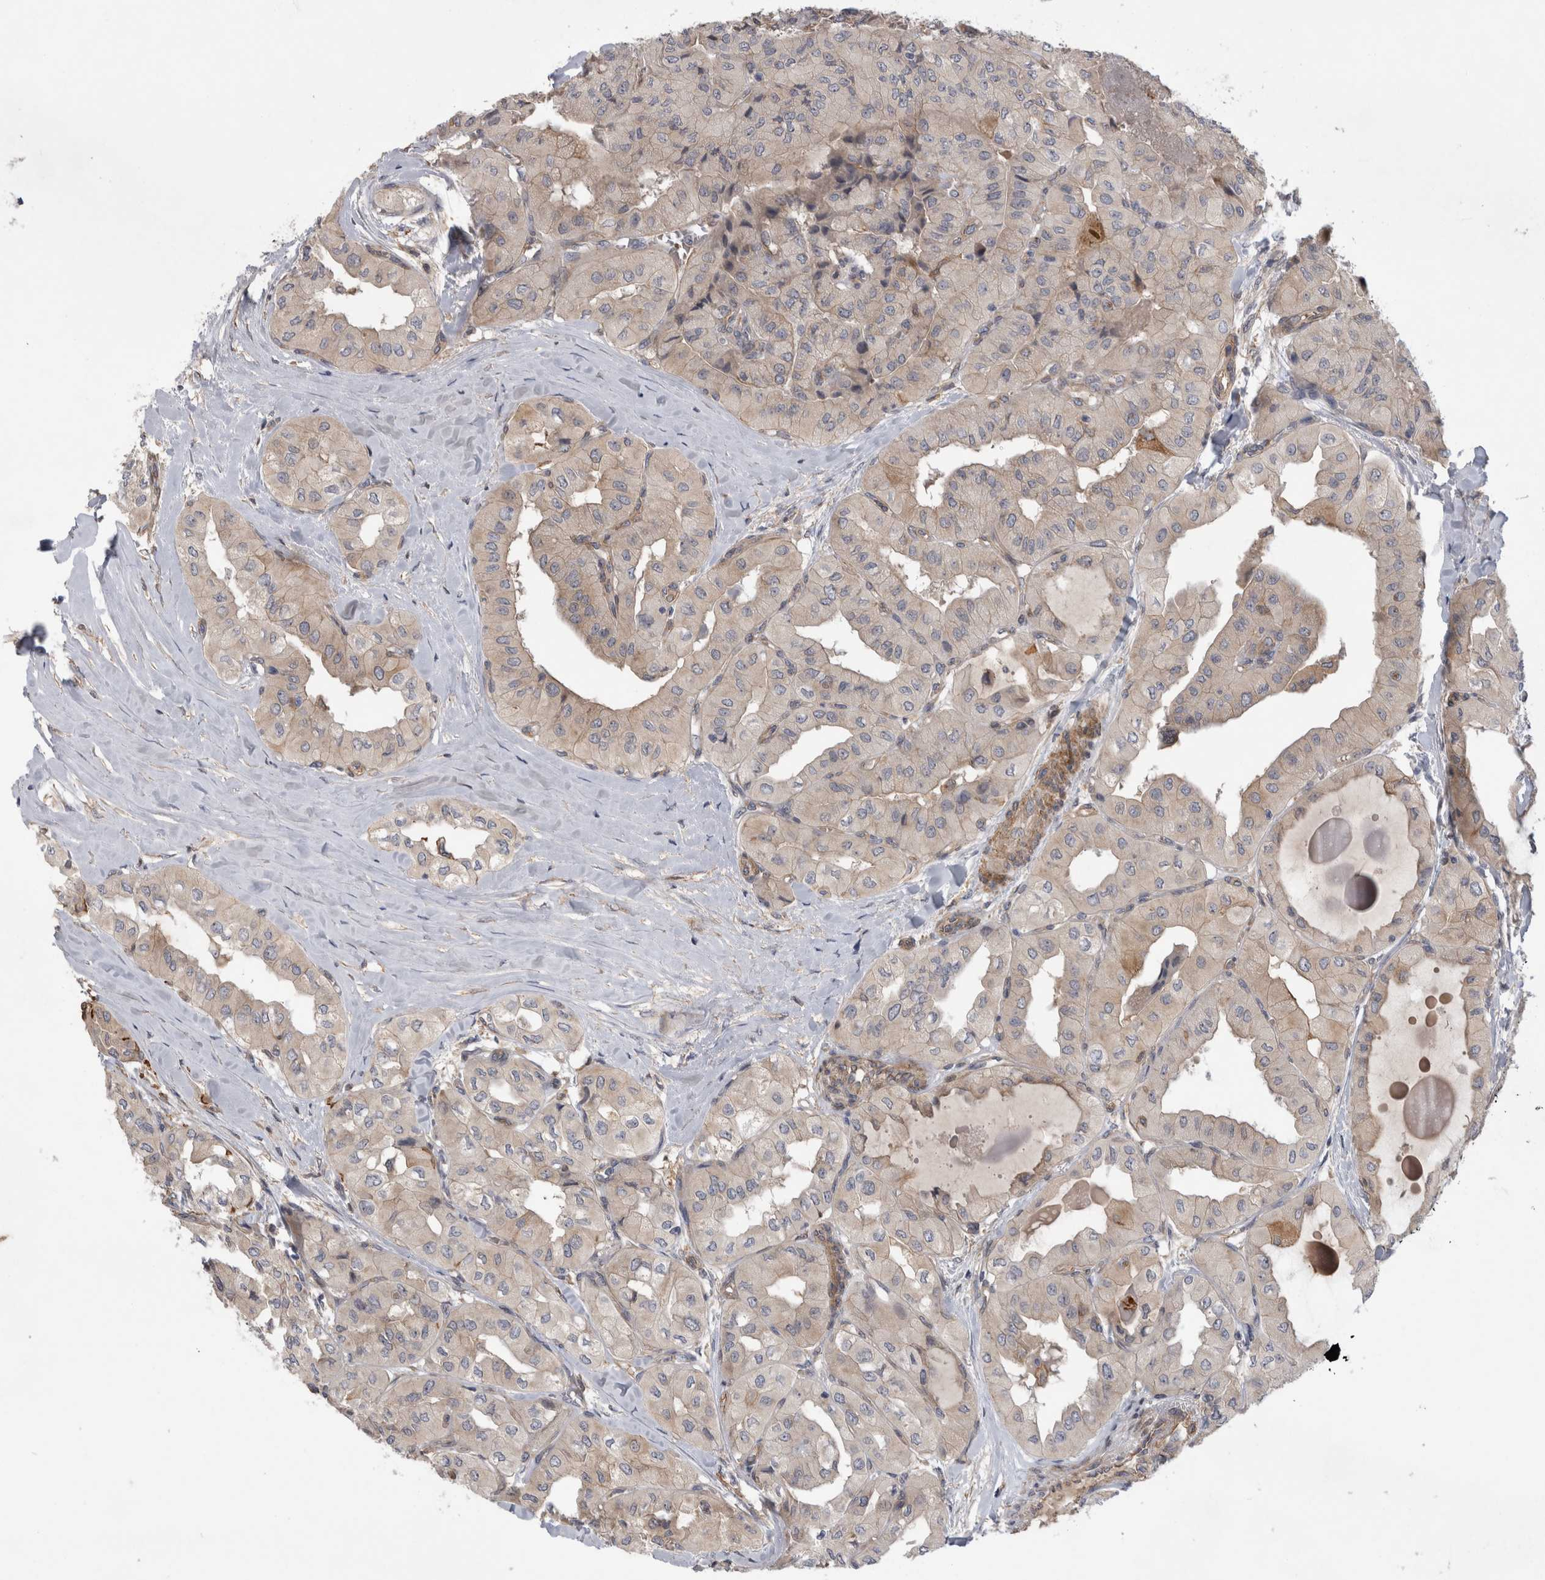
{"staining": {"intensity": "weak", "quantity": ">75%", "location": "cytoplasmic/membranous"}, "tissue": "thyroid cancer", "cell_type": "Tumor cells", "image_type": "cancer", "snomed": [{"axis": "morphology", "description": "Papillary adenocarcinoma, NOS"}, {"axis": "topography", "description": "Thyroid gland"}], "caption": "Thyroid papillary adenocarcinoma was stained to show a protein in brown. There is low levels of weak cytoplasmic/membranous positivity in about >75% of tumor cells.", "gene": "ANKFY1", "patient": {"sex": "female", "age": 59}}